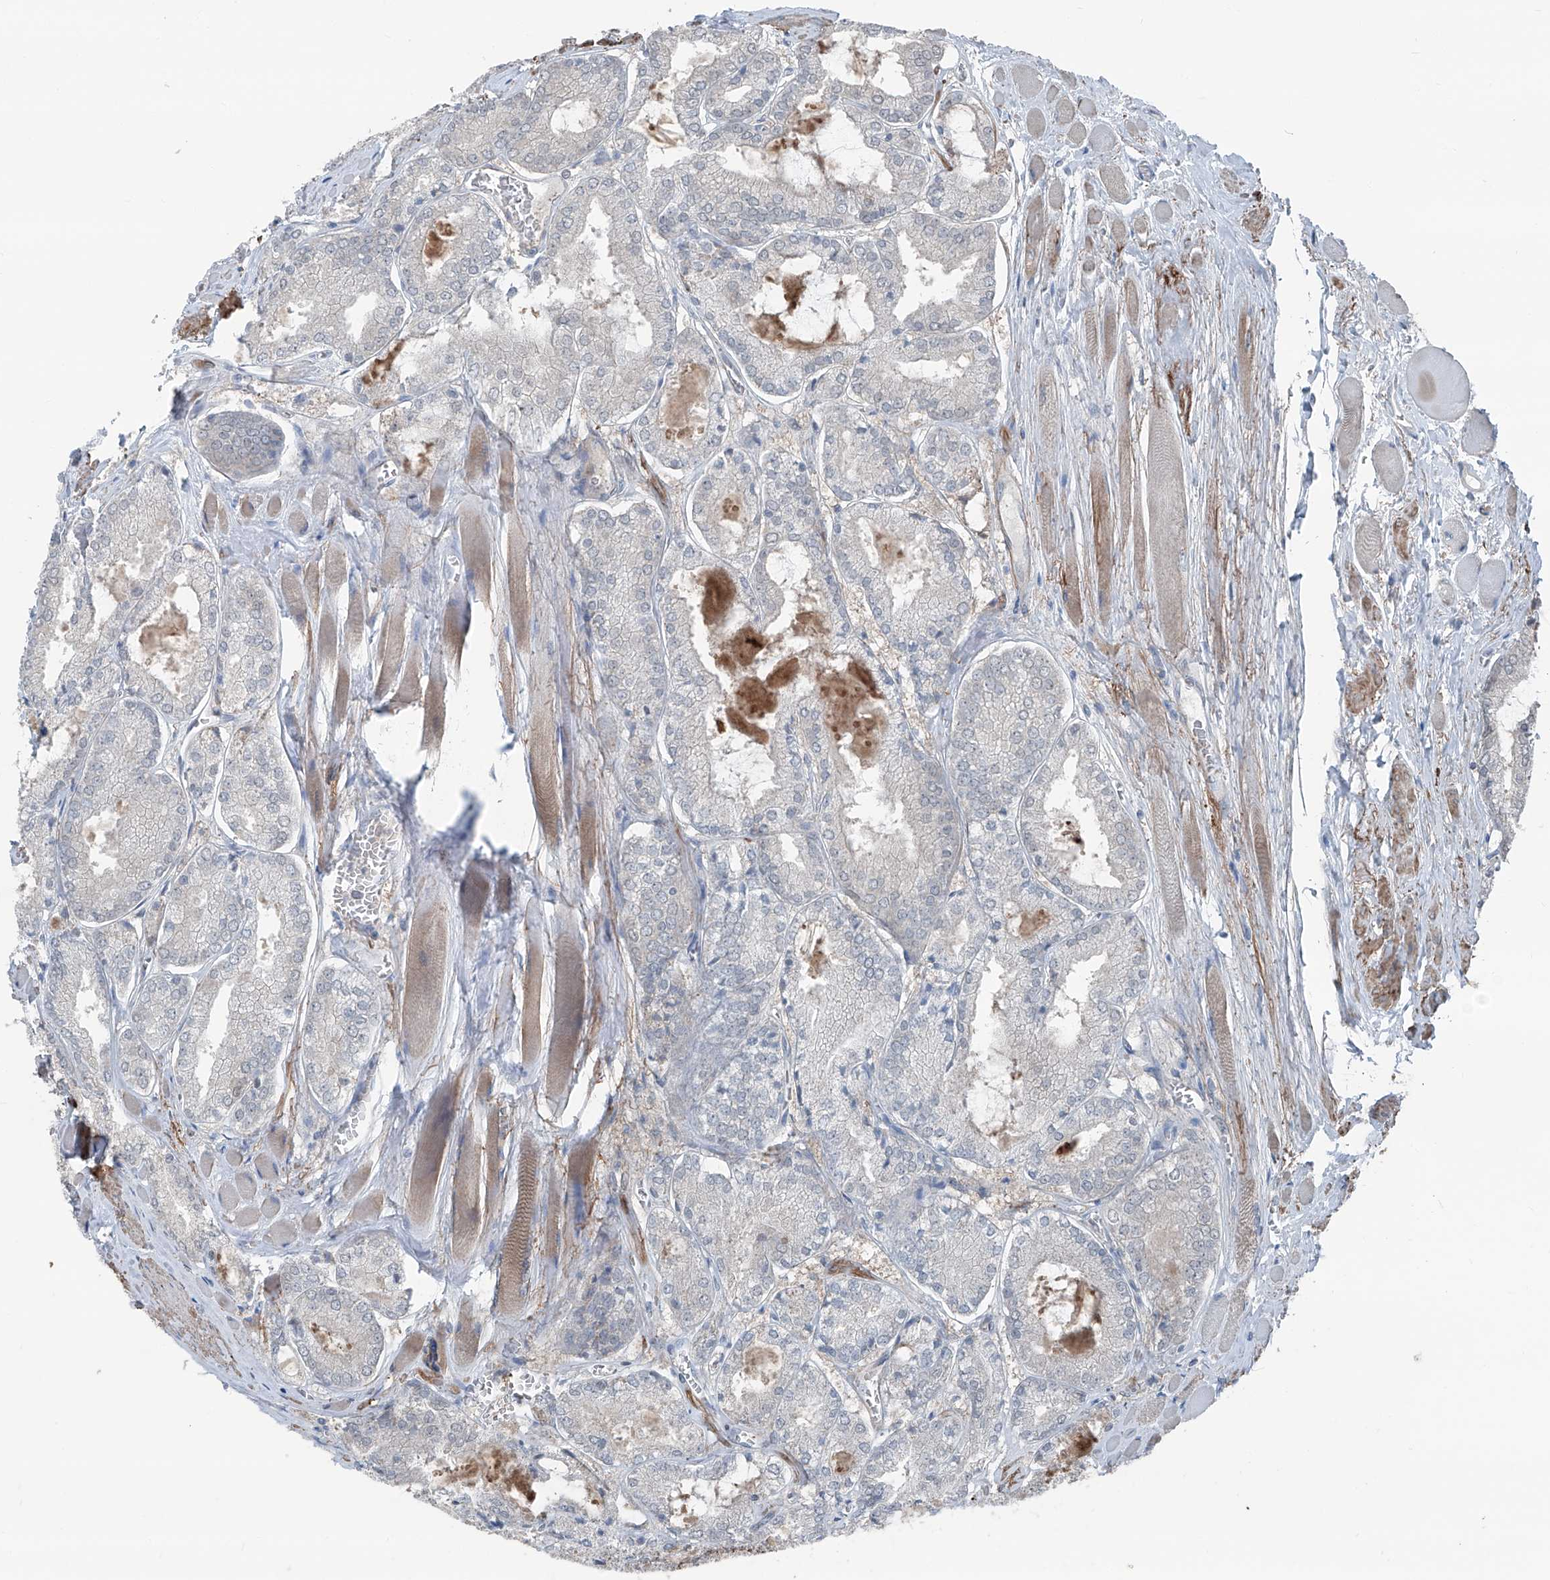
{"staining": {"intensity": "negative", "quantity": "none", "location": "none"}, "tissue": "prostate cancer", "cell_type": "Tumor cells", "image_type": "cancer", "snomed": [{"axis": "morphology", "description": "Adenocarcinoma, Low grade"}, {"axis": "topography", "description": "Prostate"}], "caption": "Protein analysis of prostate cancer exhibits no significant staining in tumor cells. (DAB IHC, high magnification).", "gene": "HSPB11", "patient": {"sex": "male", "age": 67}}